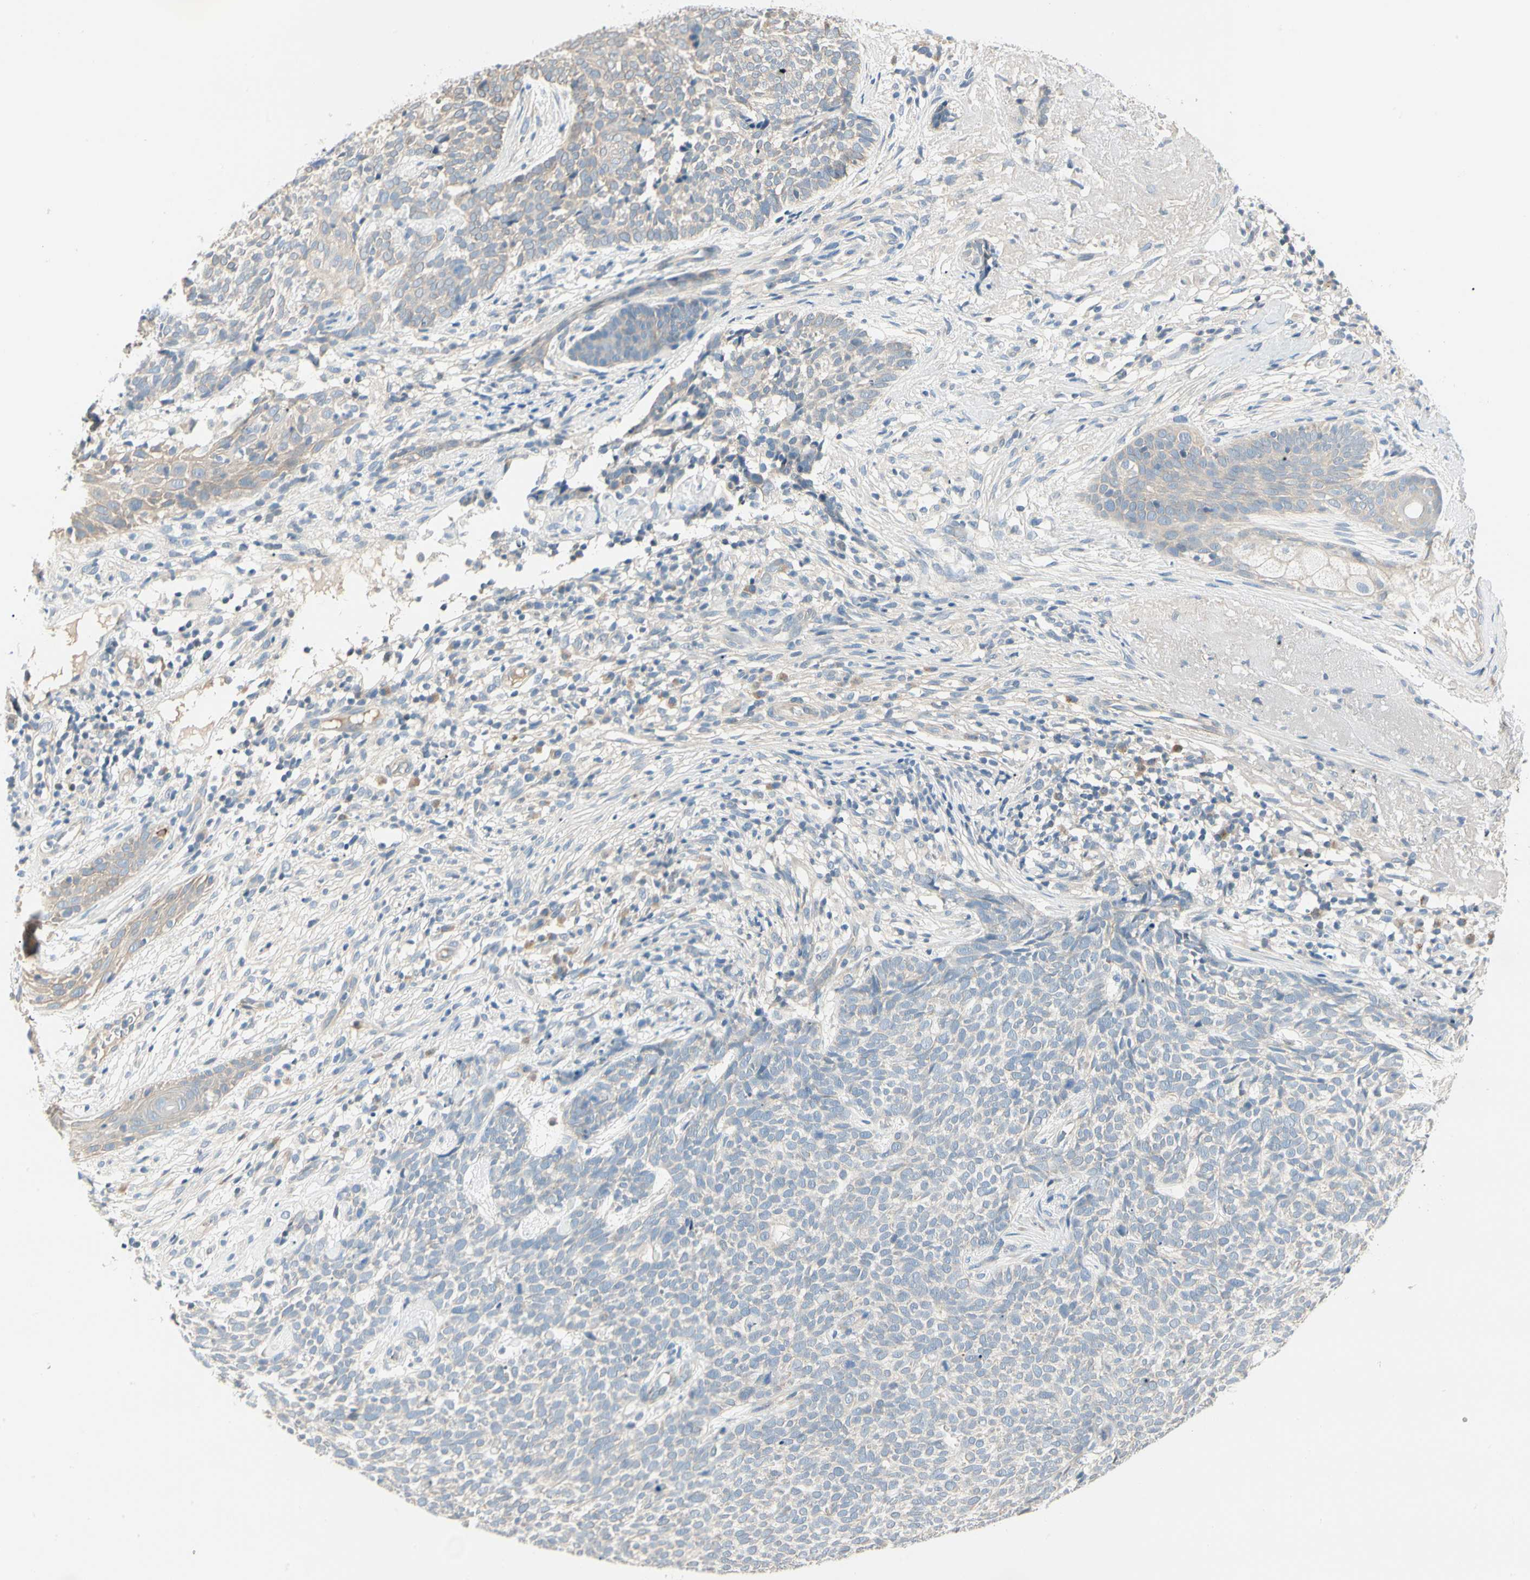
{"staining": {"intensity": "negative", "quantity": "none", "location": "none"}, "tissue": "skin cancer", "cell_type": "Tumor cells", "image_type": "cancer", "snomed": [{"axis": "morphology", "description": "Basal cell carcinoma"}, {"axis": "topography", "description": "Skin"}], "caption": "The immunohistochemistry photomicrograph has no significant positivity in tumor cells of skin cancer (basal cell carcinoma) tissue.", "gene": "DUSP12", "patient": {"sex": "female", "age": 84}}